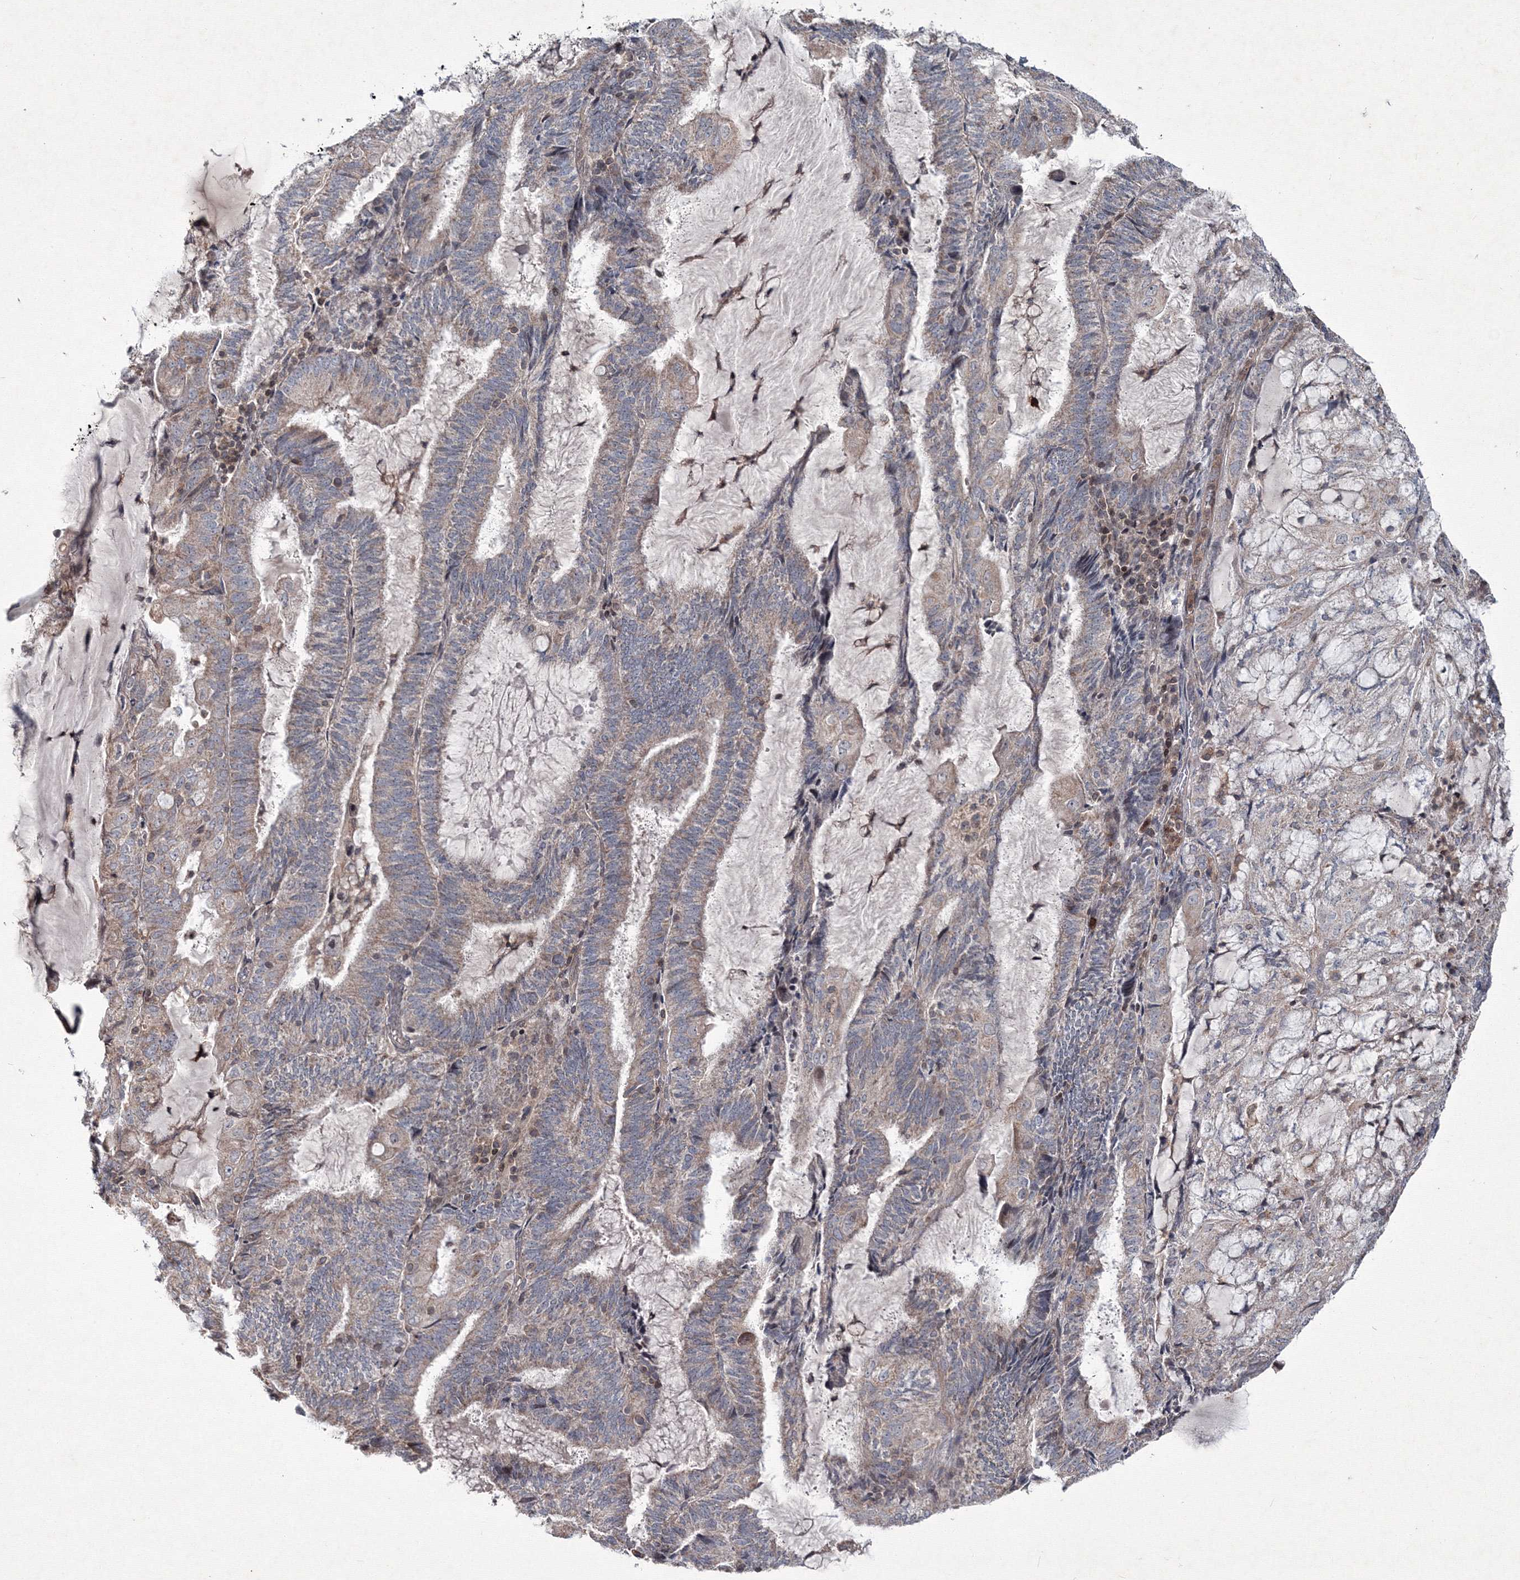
{"staining": {"intensity": "weak", "quantity": "25%-75%", "location": "cytoplasmic/membranous"}, "tissue": "endometrial cancer", "cell_type": "Tumor cells", "image_type": "cancer", "snomed": [{"axis": "morphology", "description": "Adenocarcinoma, NOS"}, {"axis": "topography", "description": "Endometrium"}], "caption": "The histopathology image shows staining of adenocarcinoma (endometrial), revealing weak cytoplasmic/membranous protein positivity (brown color) within tumor cells.", "gene": "MKRN2", "patient": {"sex": "female", "age": 81}}